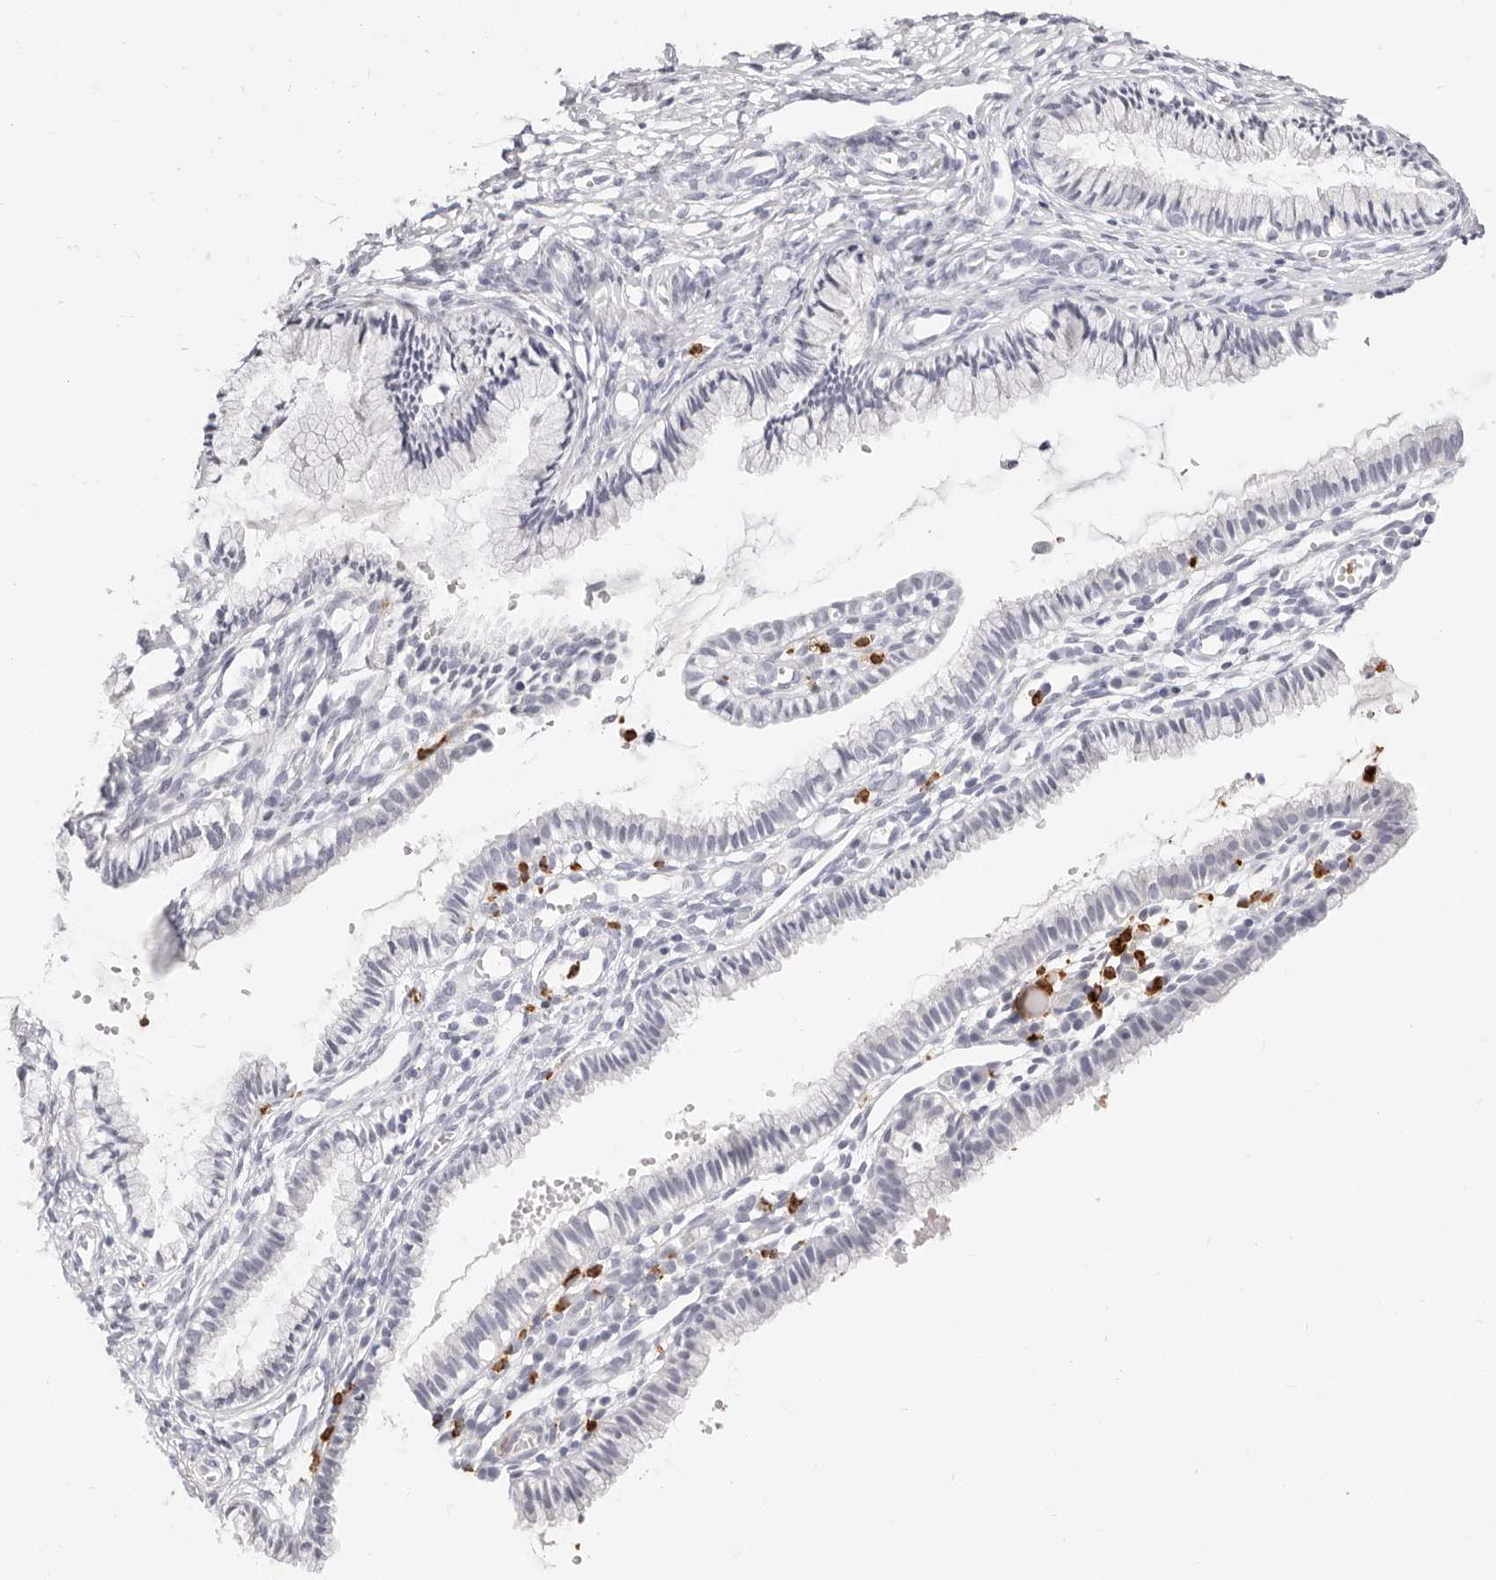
{"staining": {"intensity": "negative", "quantity": "none", "location": "none"}, "tissue": "cervix", "cell_type": "Glandular cells", "image_type": "normal", "snomed": [{"axis": "morphology", "description": "Normal tissue, NOS"}, {"axis": "topography", "description": "Cervix"}], "caption": "The photomicrograph reveals no staining of glandular cells in normal cervix. (IHC, brightfield microscopy, high magnification).", "gene": "CAMP", "patient": {"sex": "female", "age": 27}}